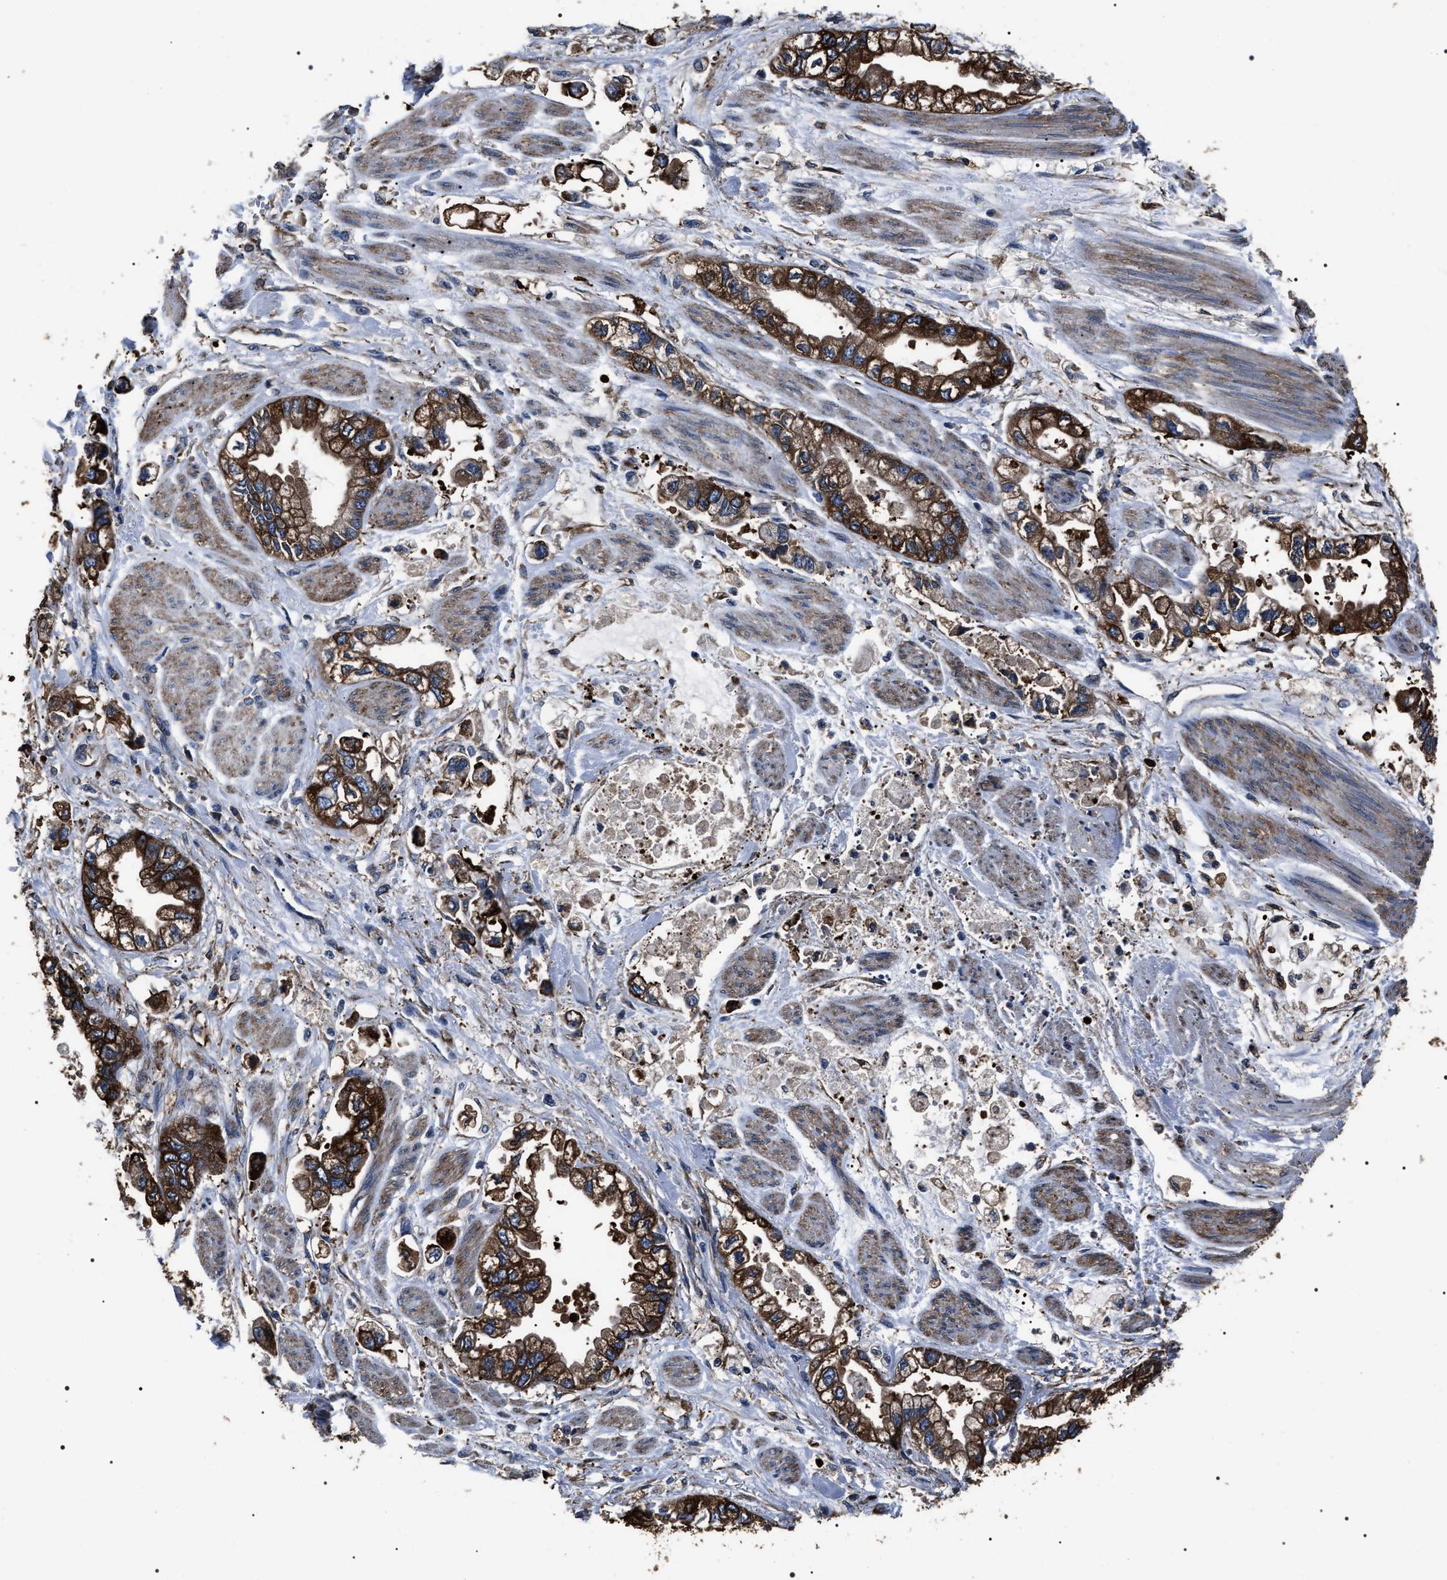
{"staining": {"intensity": "strong", "quantity": ">75%", "location": "cytoplasmic/membranous"}, "tissue": "stomach cancer", "cell_type": "Tumor cells", "image_type": "cancer", "snomed": [{"axis": "morphology", "description": "Normal tissue, NOS"}, {"axis": "morphology", "description": "Adenocarcinoma, NOS"}, {"axis": "topography", "description": "Stomach"}], "caption": "A high-resolution photomicrograph shows immunohistochemistry staining of adenocarcinoma (stomach), which displays strong cytoplasmic/membranous expression in approximately >75% of tumor cells.", "gene": "HSCB", "patient": {"sex": "male", "age": 62}}